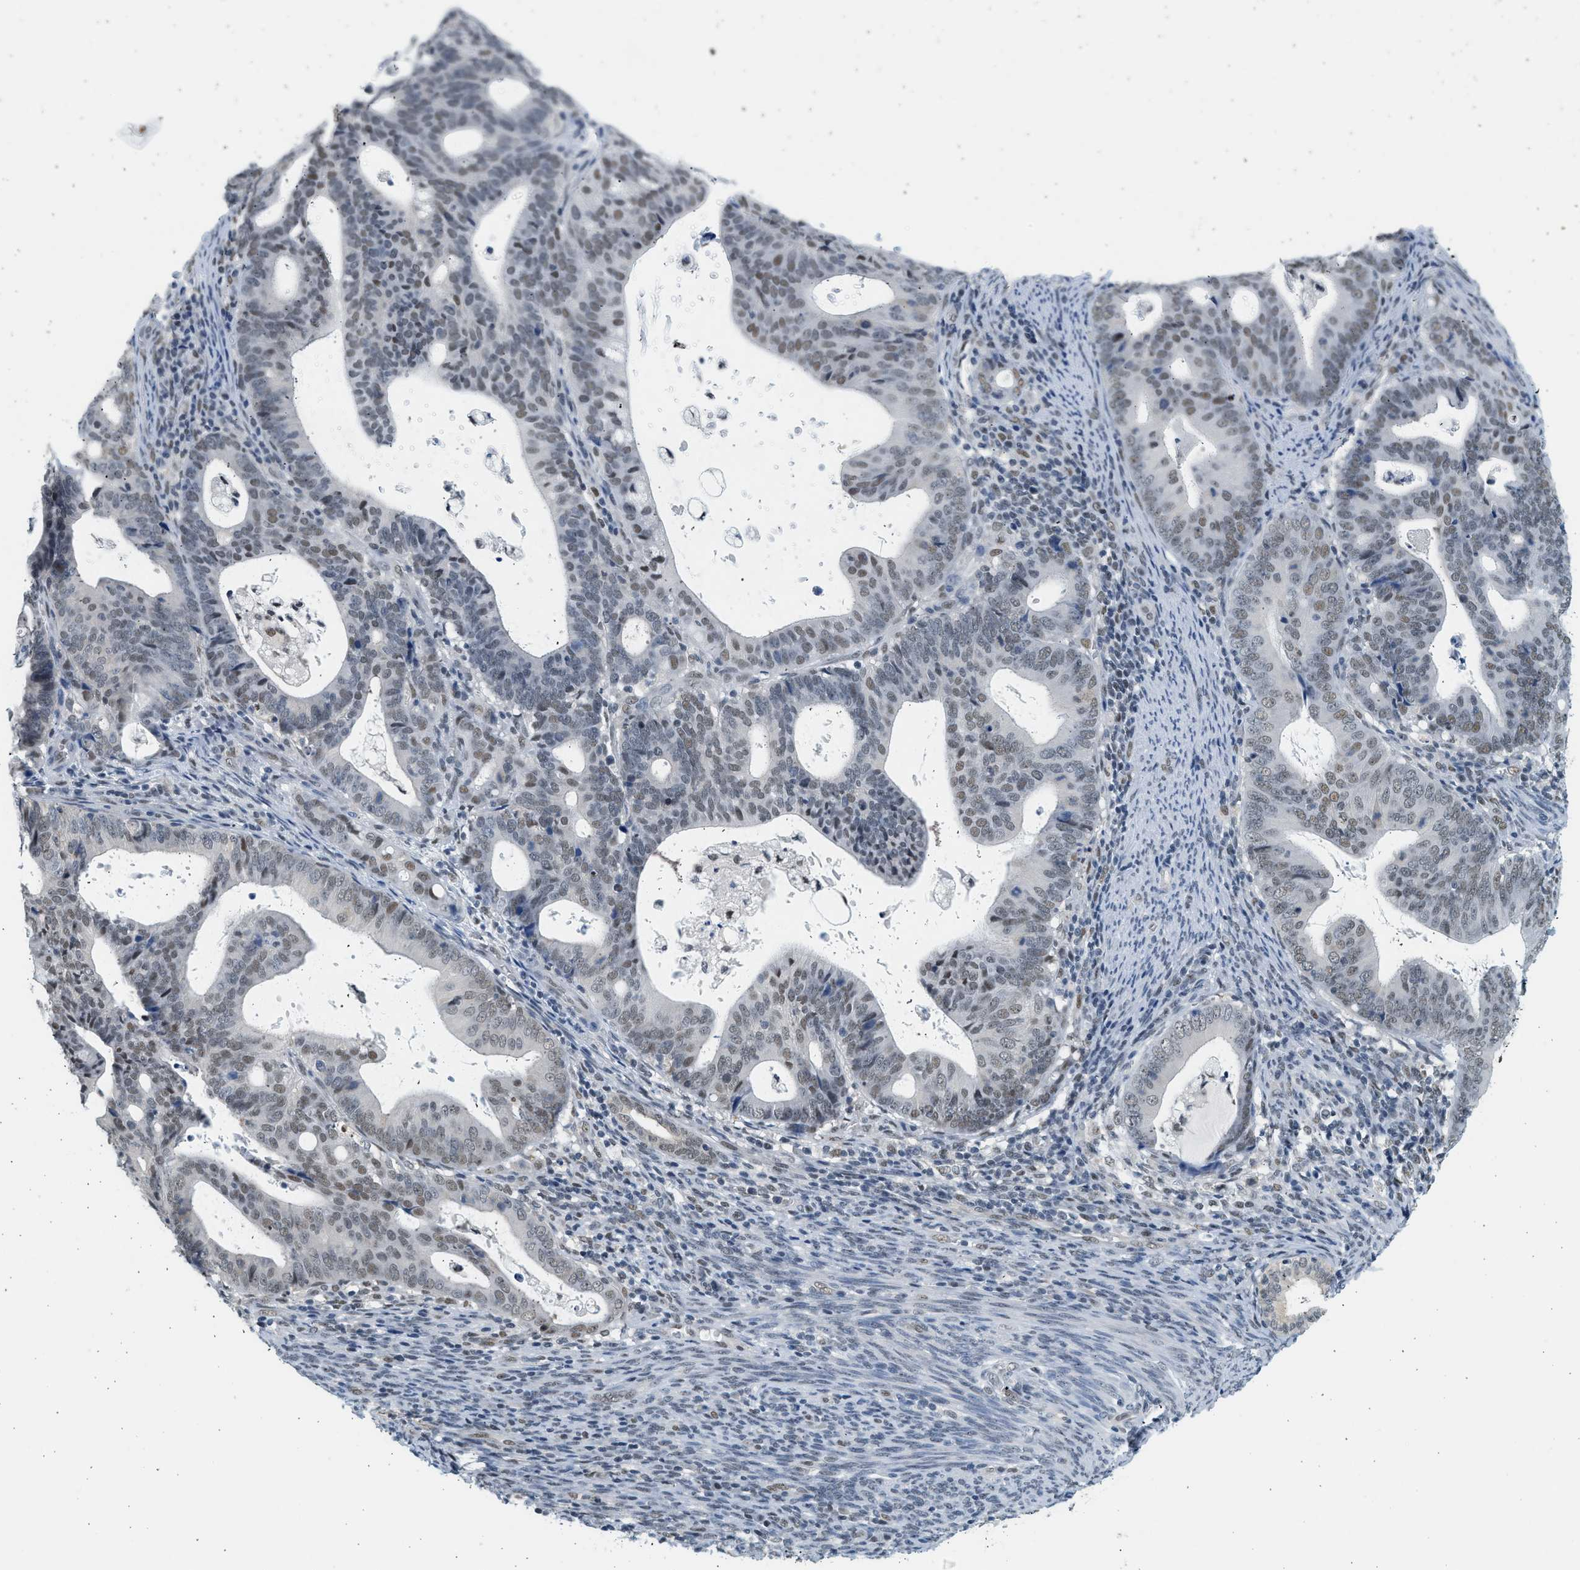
{"staining": {"intensity": "weak", "quantity": ">75%", "location": "nuclear"}, "tissue": "endometrial cancer", "cell_type": "Tumor cells", "image_type": "cancer", "snomed": [{"axis": "morphology", "description": "Adenocarcinoma, NOS"}, {"axis": "topography", "description": "Uterus"}], "caption": "Immunohistochemistry (IHC) micrograph of human endometrial cancer (adenocarcinoma) stained for a protein (brown), which reveals low levels of weak nuclear staining in approximately >75% of tumor cells.", "gene": "HIPK1", "patient": {"sex": "female", "age": 83}}